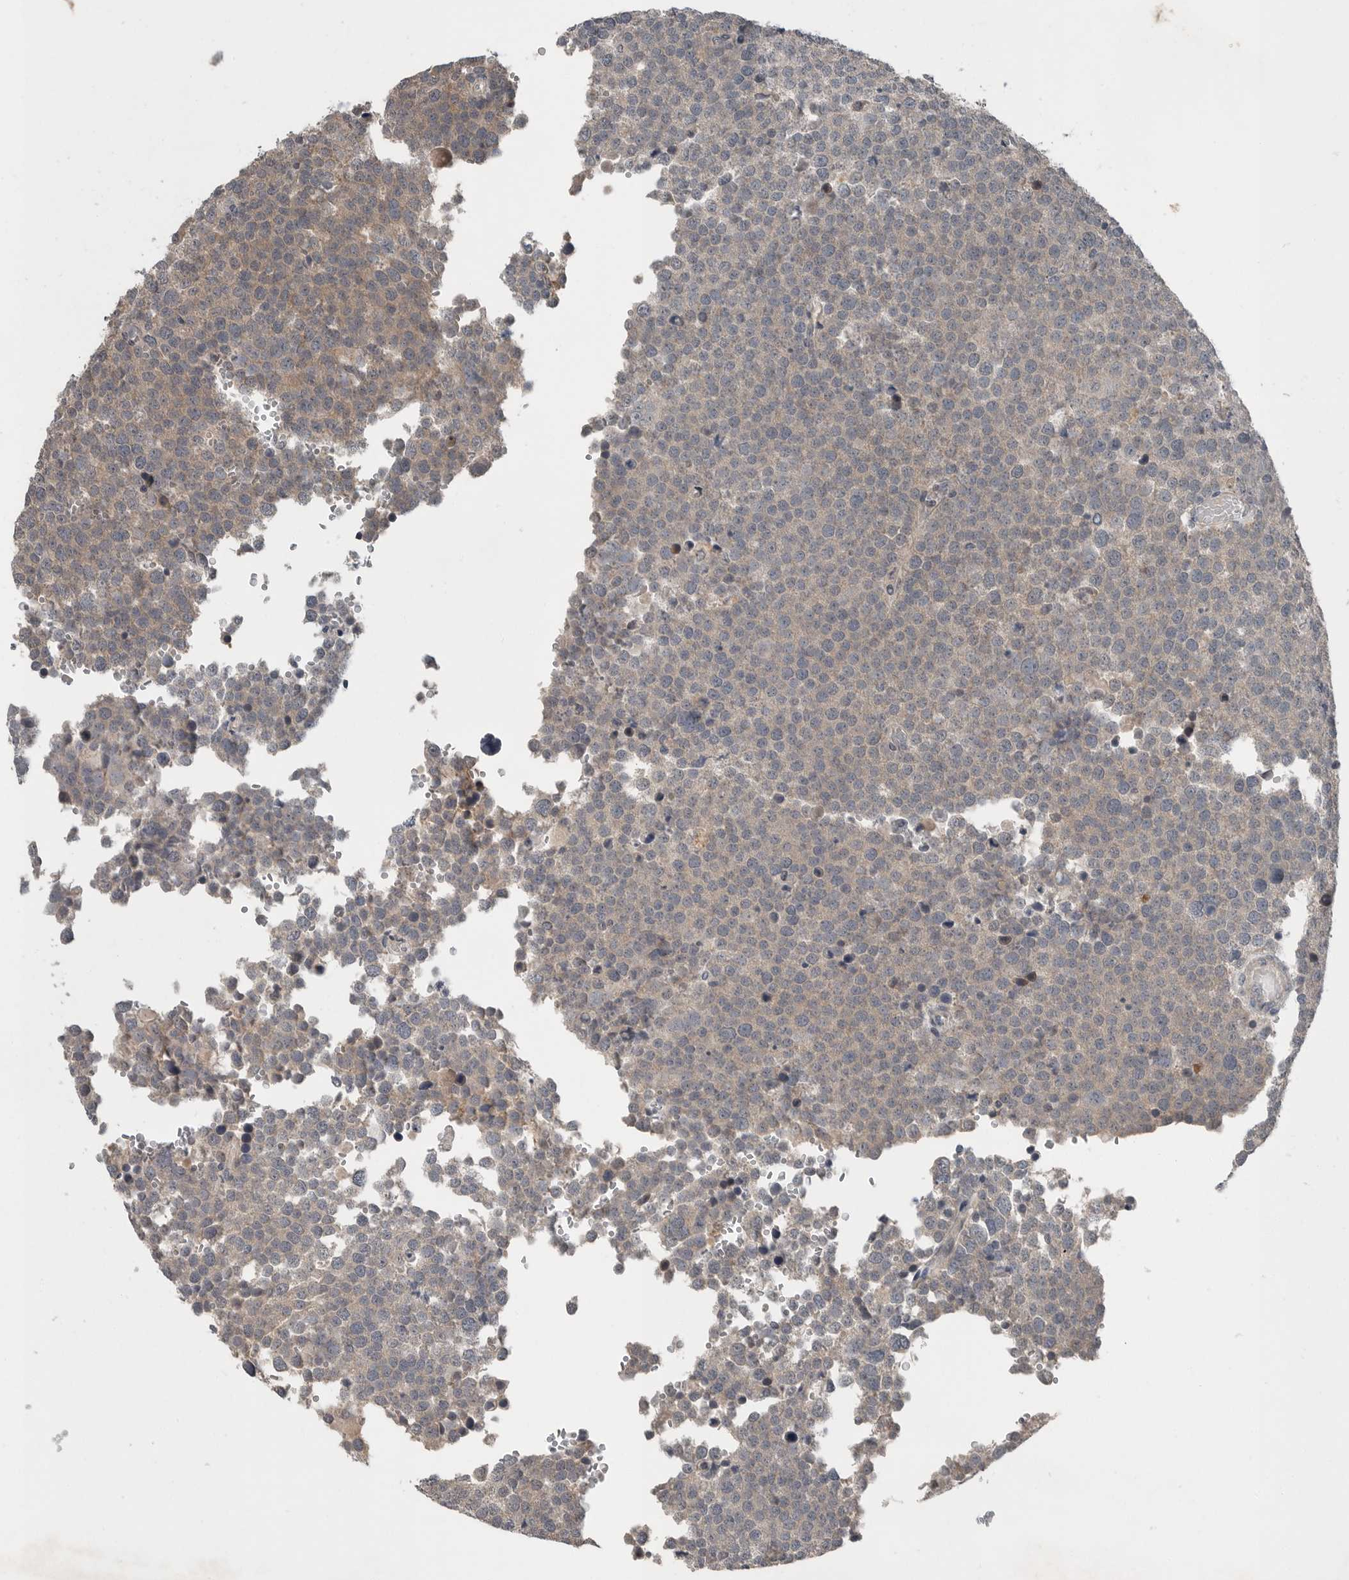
{"staining": {"intensity": "weak", "quantity": "25%-75%", "location": "cytoplasmic/membranous"}, "tissue": "testis cancer", "cell_type": "Tumor cells", "image_type": "cancer", "snomed": [{"axis": "morphology", "description": "Seminoma, NOS"}, {"axis": "topography", "description": "Testis"}], "caption": "Protein expression analysis of human testis cancer (seminoma) reveals weak cytoplasmic/membranous staining in approximately 25%-75% of tumor cells.", "gene": "SCP2", "patient": {"sex": "male", "age": 71}}